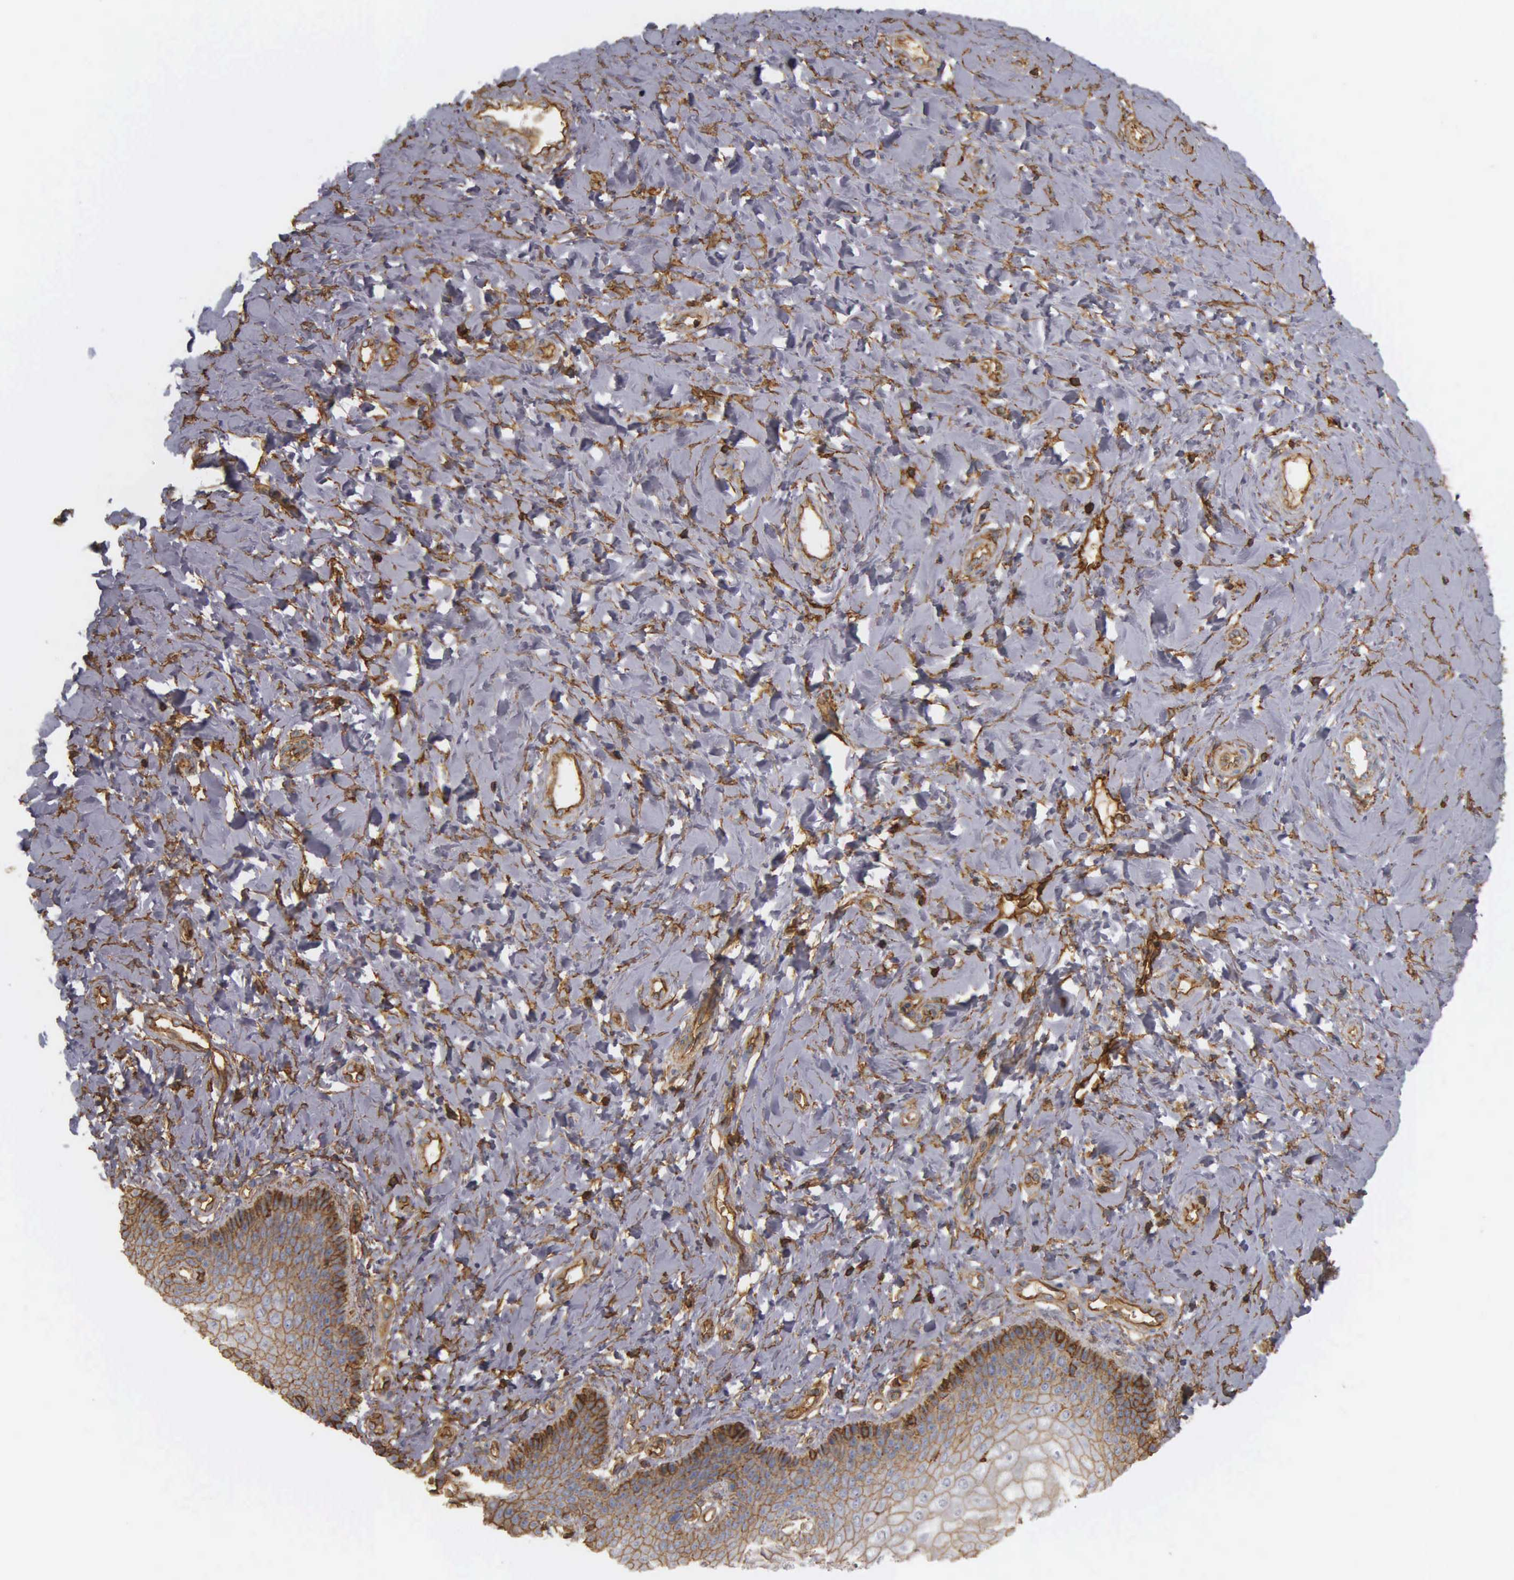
{"staining": {"intensity": "moderate", "quantity": "25%-75%", "location": "cytoplasmic/membranous"}, "tissue": "vagina", "cell_type": "Squamous epithelial cells", "image_type": "normal", "snomed": [{"axis": "morphology", "description": "Normal tissue, NOS"}, {"axis": "topography", "description": "Vagina"}], "caption": "Protein expression analysis of unremarkable vagina exhibits moderate cytoplasmic/membranous expression in approximately 25%-75% of squamous epithelial cells.", "gene": "CD99", "patient": {"sex": "female", "age": 68}}